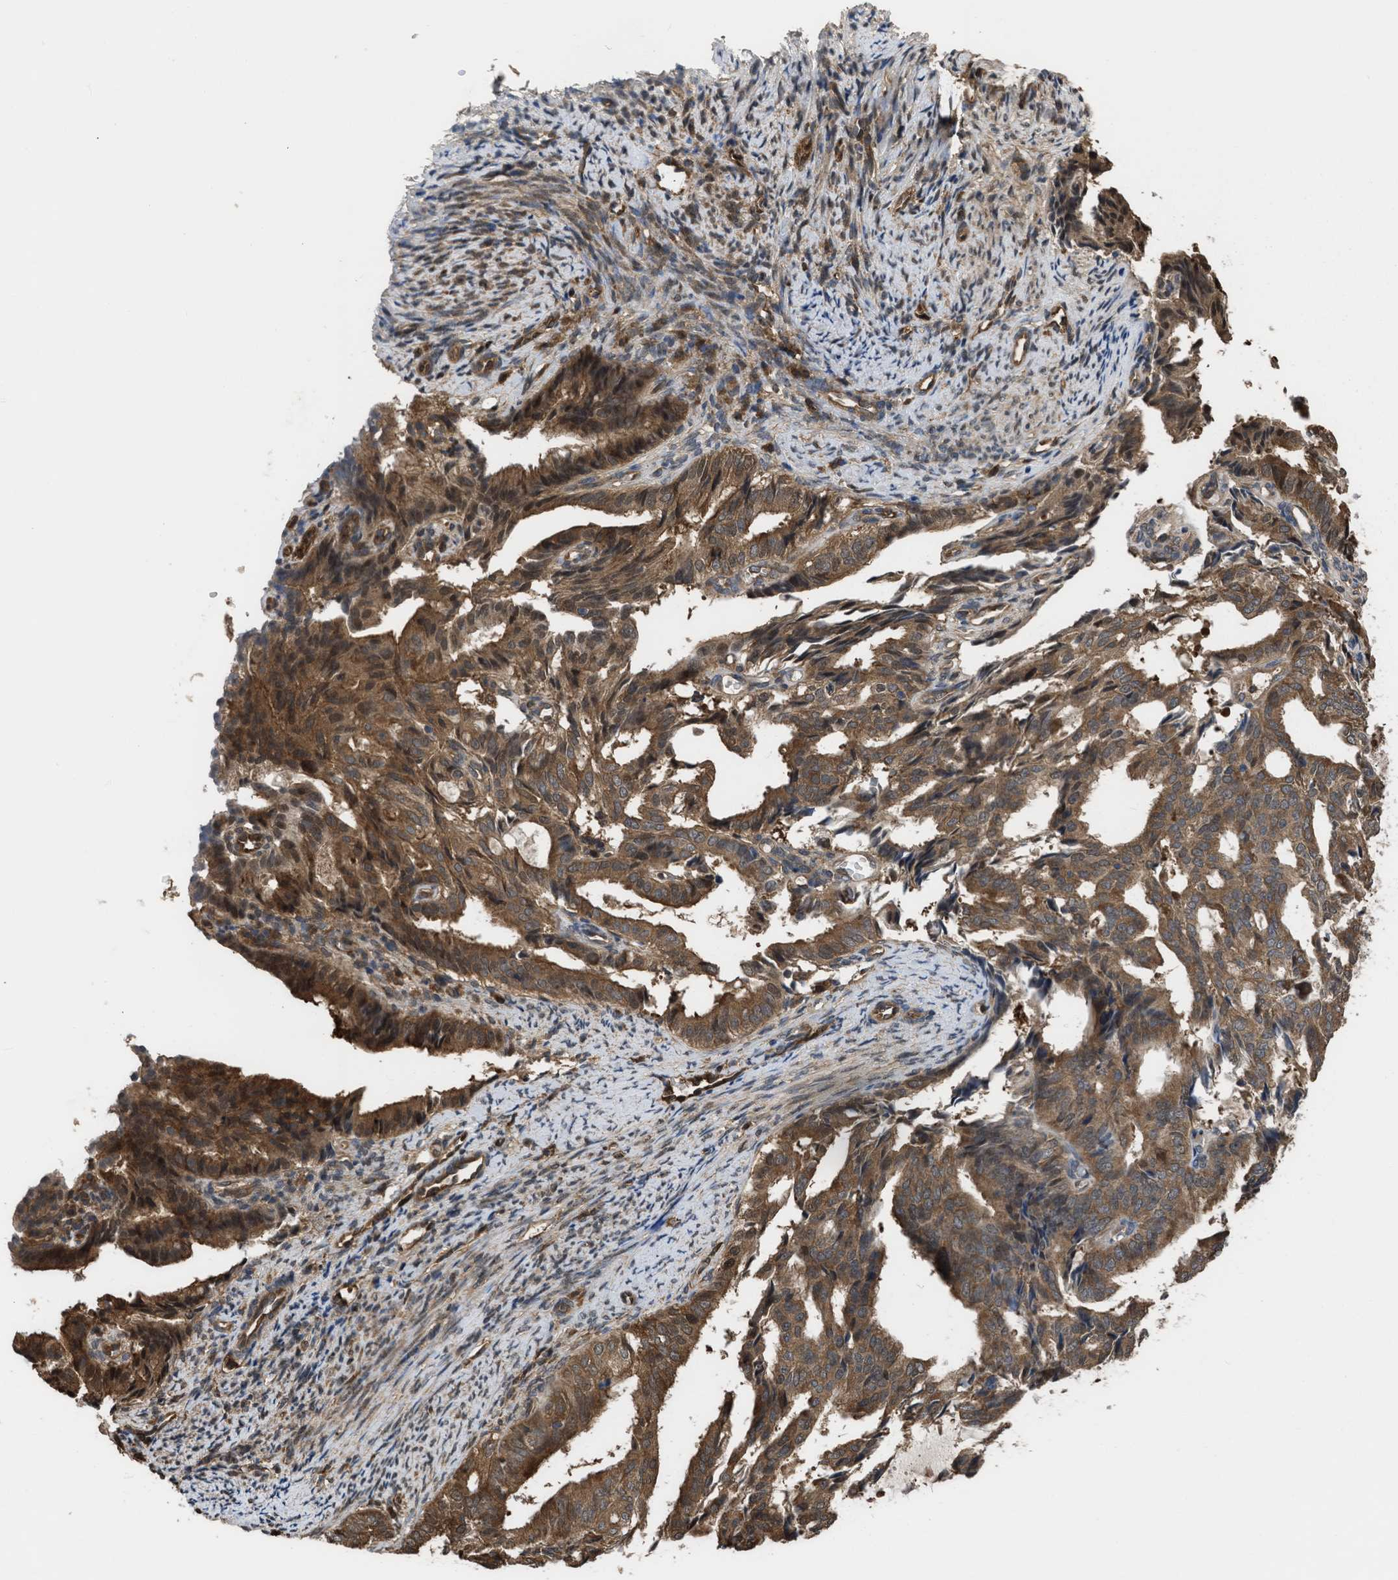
{"staining": {"intensity": "moderate", "quantity": ">75%", "location": "cytoplasmic/membranous,nuclear"}, "tissue": "endometrial cancer", "cell_type": "Tumor cells", "image_type": "cancer", "snomed": [{"axis": "morphology", "description": "Adenocarcinoma, NOS"}, {"axis": "topography", "description": "Endometrium"}], "caption": "Moderate cytoplasmic/membranous and nuclear positivity for a protein is identified in approximately >75% of tumor cells of adenocarcinoma (endometrial) using immunohistochemistry (IHC).", "gene": "YWHAG", "patient": {"sex": "female", "age": 58}}